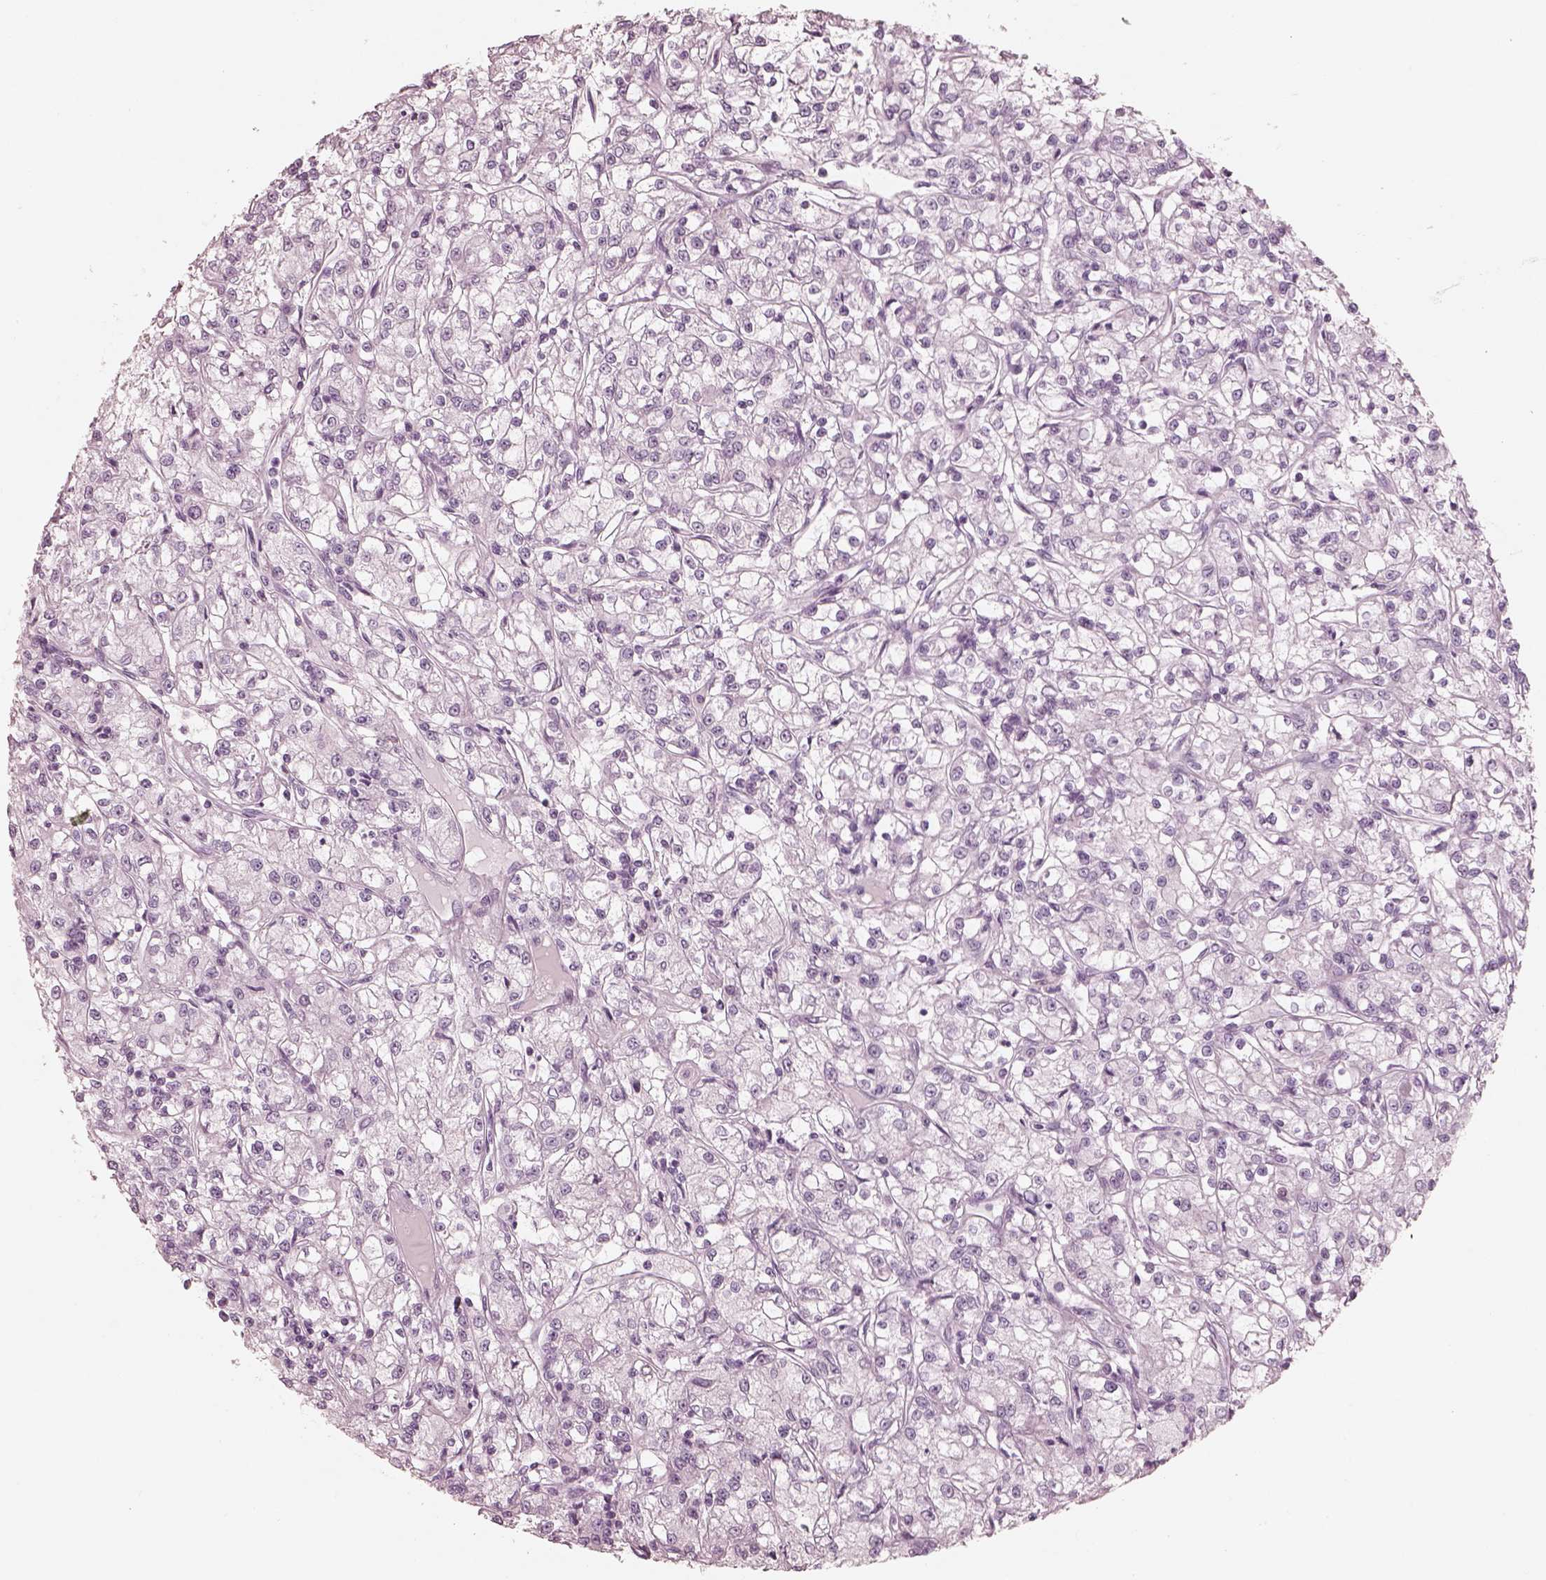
{"staining": {"intensity": "negative", "quantity": "none", "location": "none"}, "tissue": "renal cancer", "cell_type": "Tumor cells", "image_type": "cancer", "snomed": [{"axis": "morphology", "description": "Adenocarcinoma, NOS"}, {"axis": "topography", "description": "Kidney"}], "caption": "Renal adenocarcinoma was stained to show a protein in brown. There is no significant staining in tumor cells.", "gene": "PON3", "patient": {"sex": "female", "age": 59}}